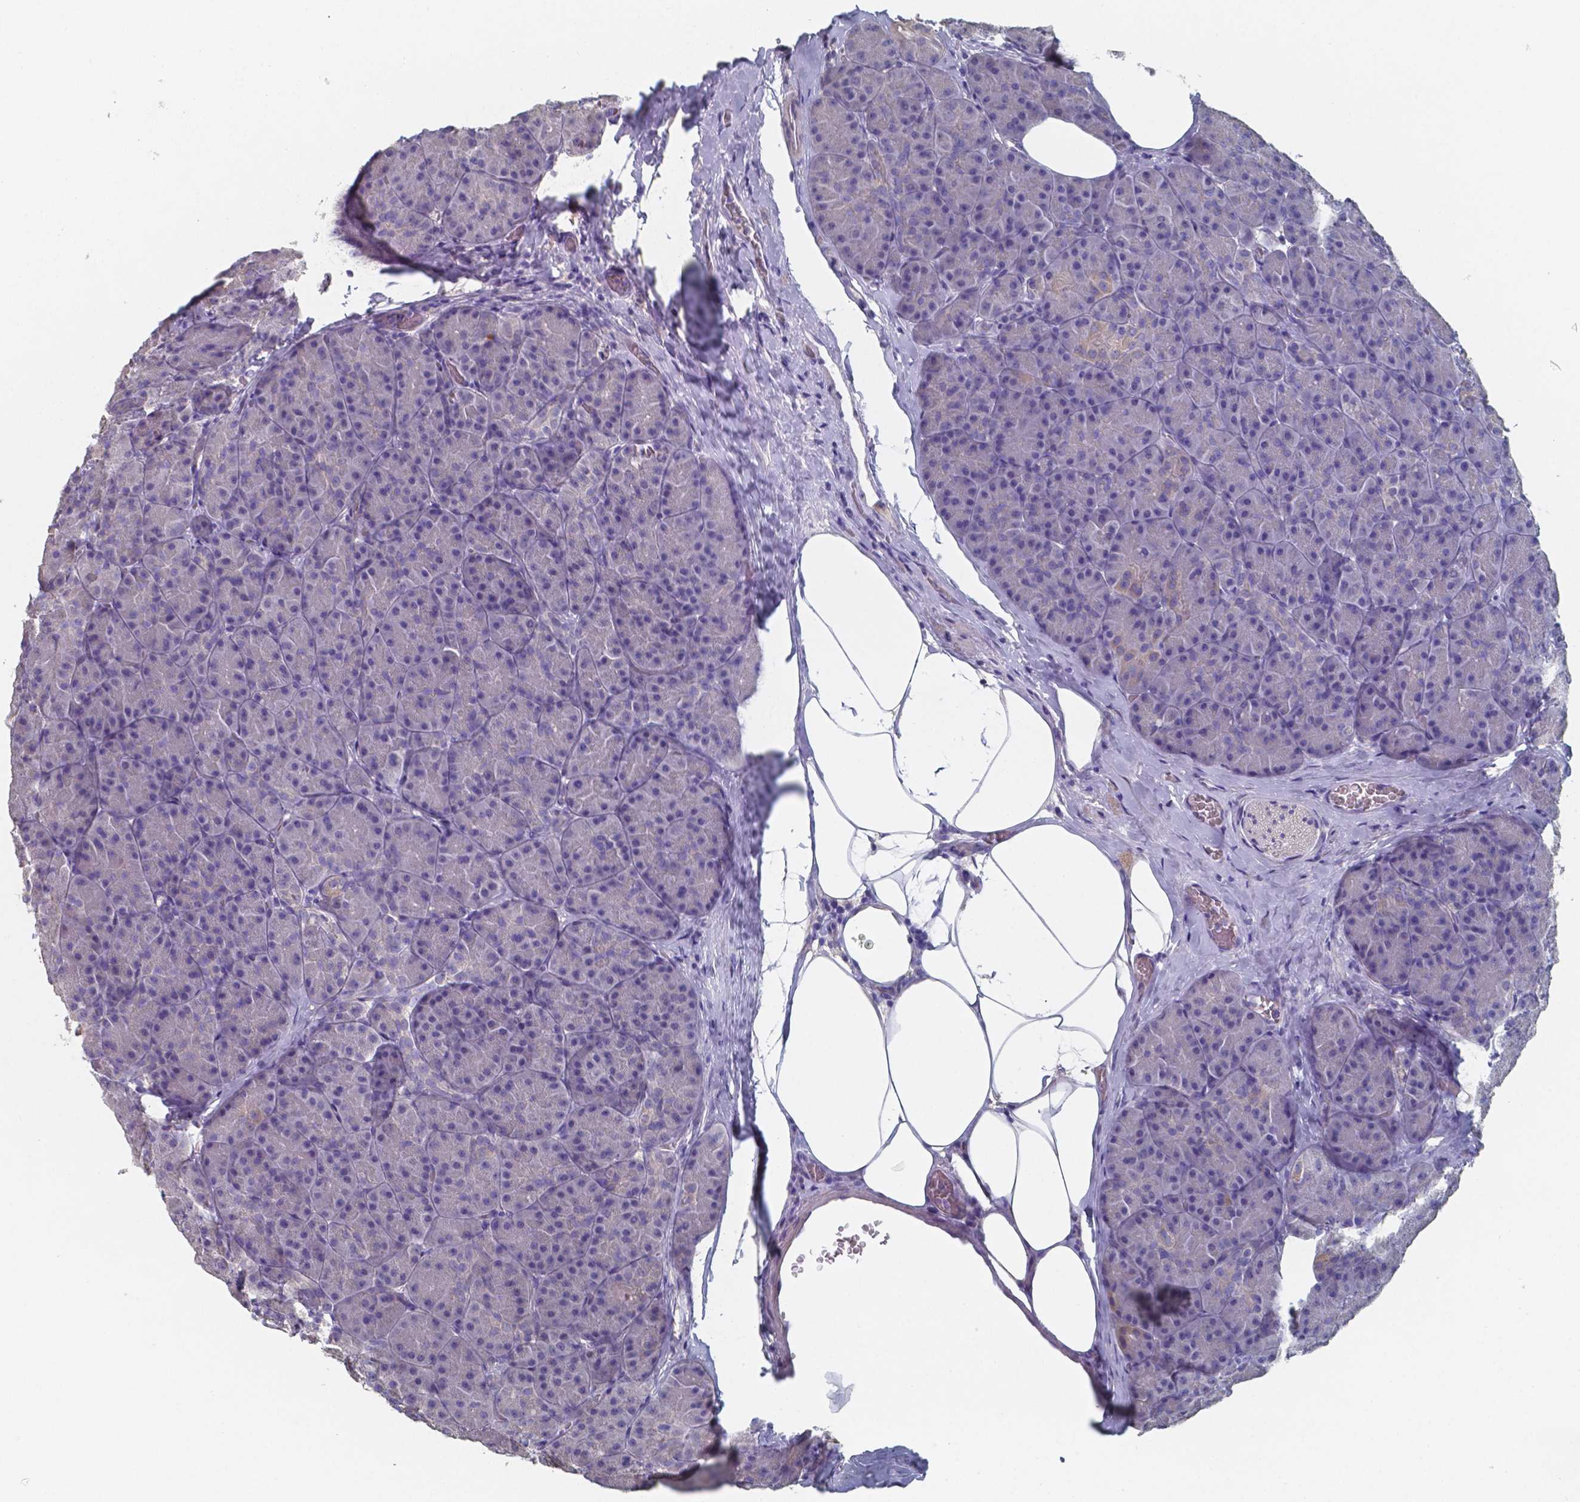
{"staining": {"intensity": "negative", "quantity": "none", "location": "none"}, "tissue": "pancreas", "cell_type": "Exocrine glandular cells", "image_type": "normal", "snomed": [{"axis": "morphology", "description": "Normal tissue, NOS"}, {"axis": "topography", "description": "Pancreas"}], "caption": "Immunohistochemical staining of normal human pancreas reveals no significant positivity in exocrine glandular cells.", "gene": "FOXJ1", "patient": {"sex": "male", "age": 57}}